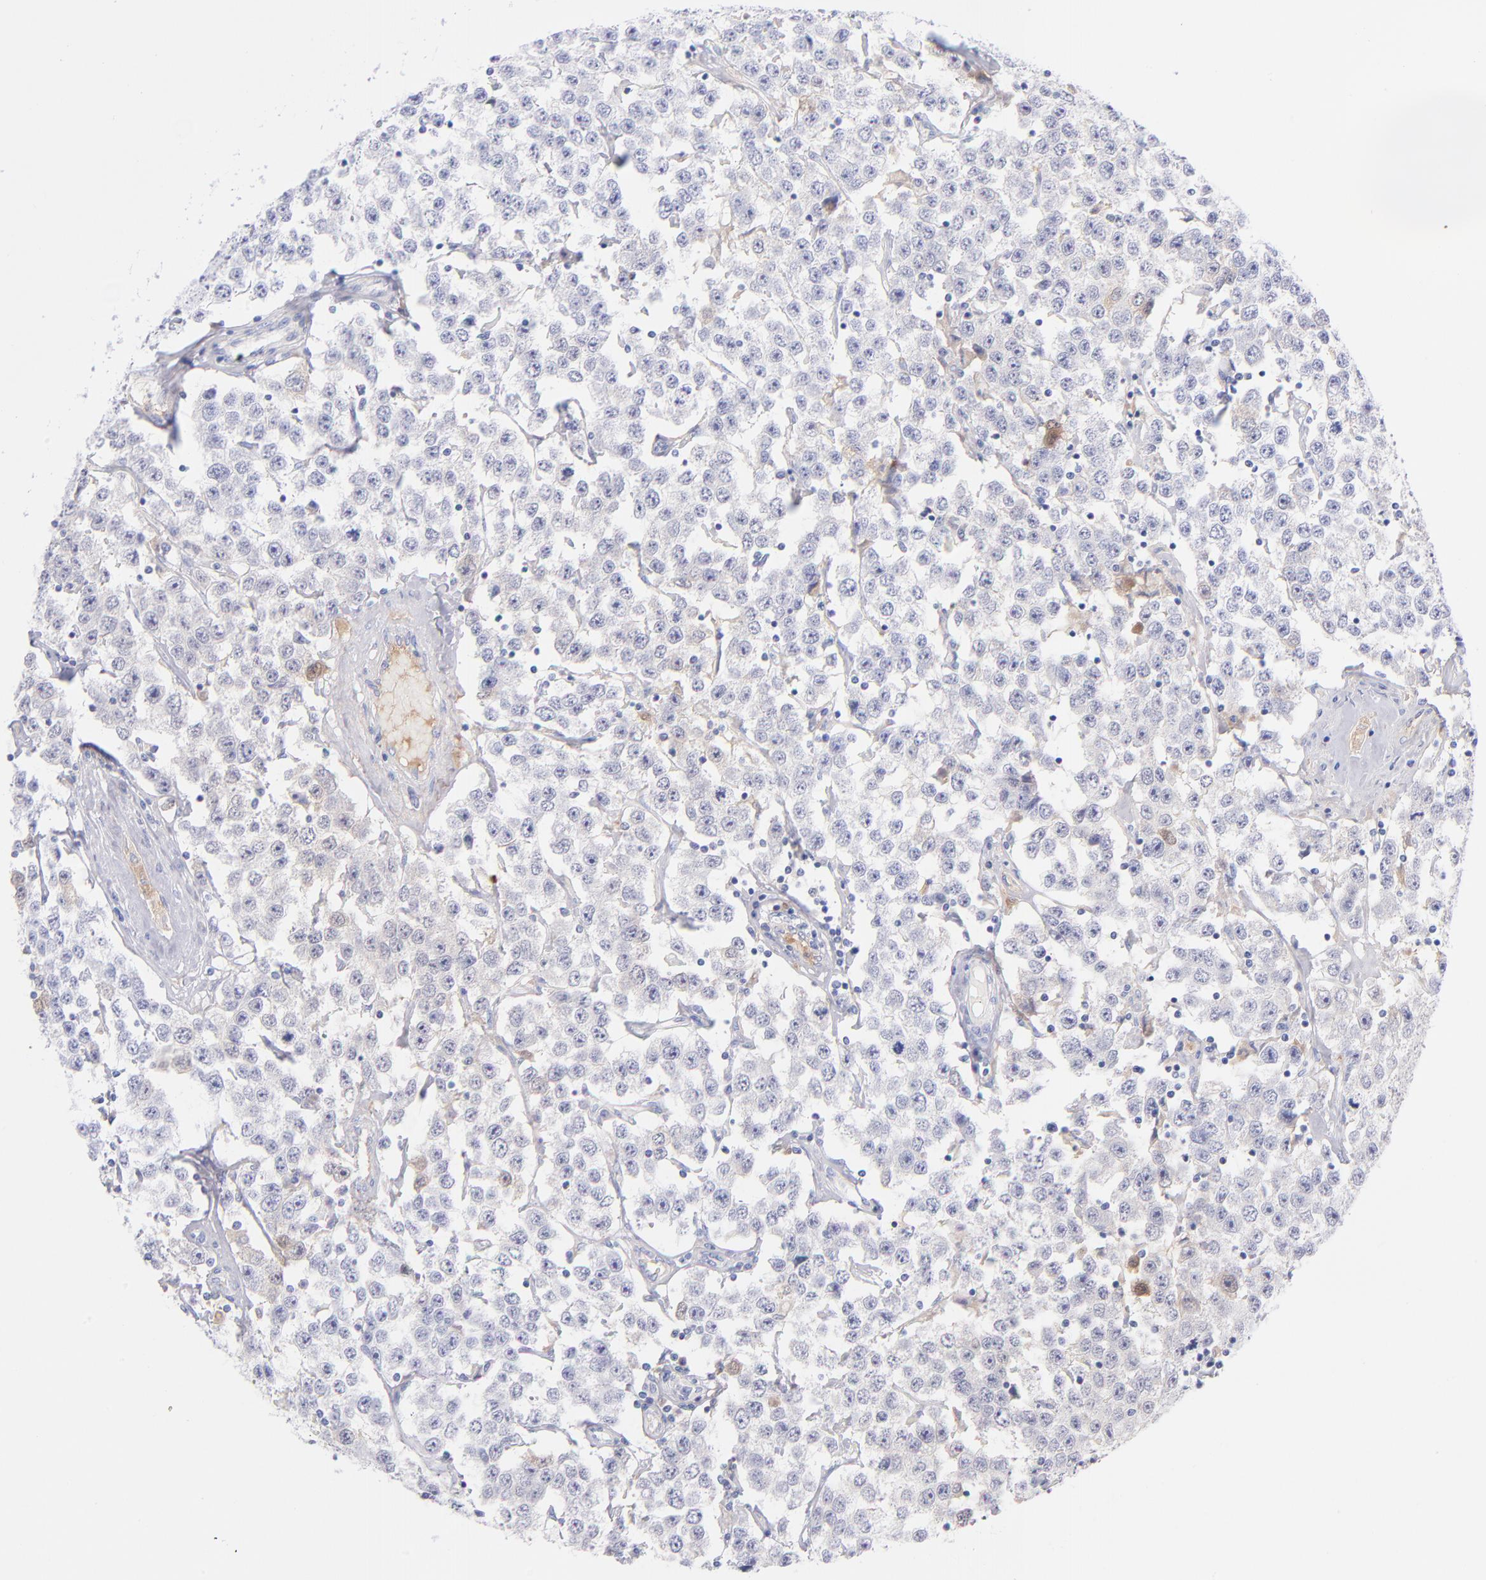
{"staining": {"intensity": "negative", "quantity": "none", "location": "none"}, "tissue": "testis cancer", "cell_type": "Tumor cells", "image_type": "cancer", "snomed": [{"axis": "morphology", "description": "Seminoma, NOS"}, {"axis": "topography", "description": "Testis"}], "caption": "High power microscopy micrograph of an IHC photomicrograph of testis seminoma, revealing no significant expression in tumor cells.", "gene": "HP", "patient": {"sex": "male", "age": 52}}